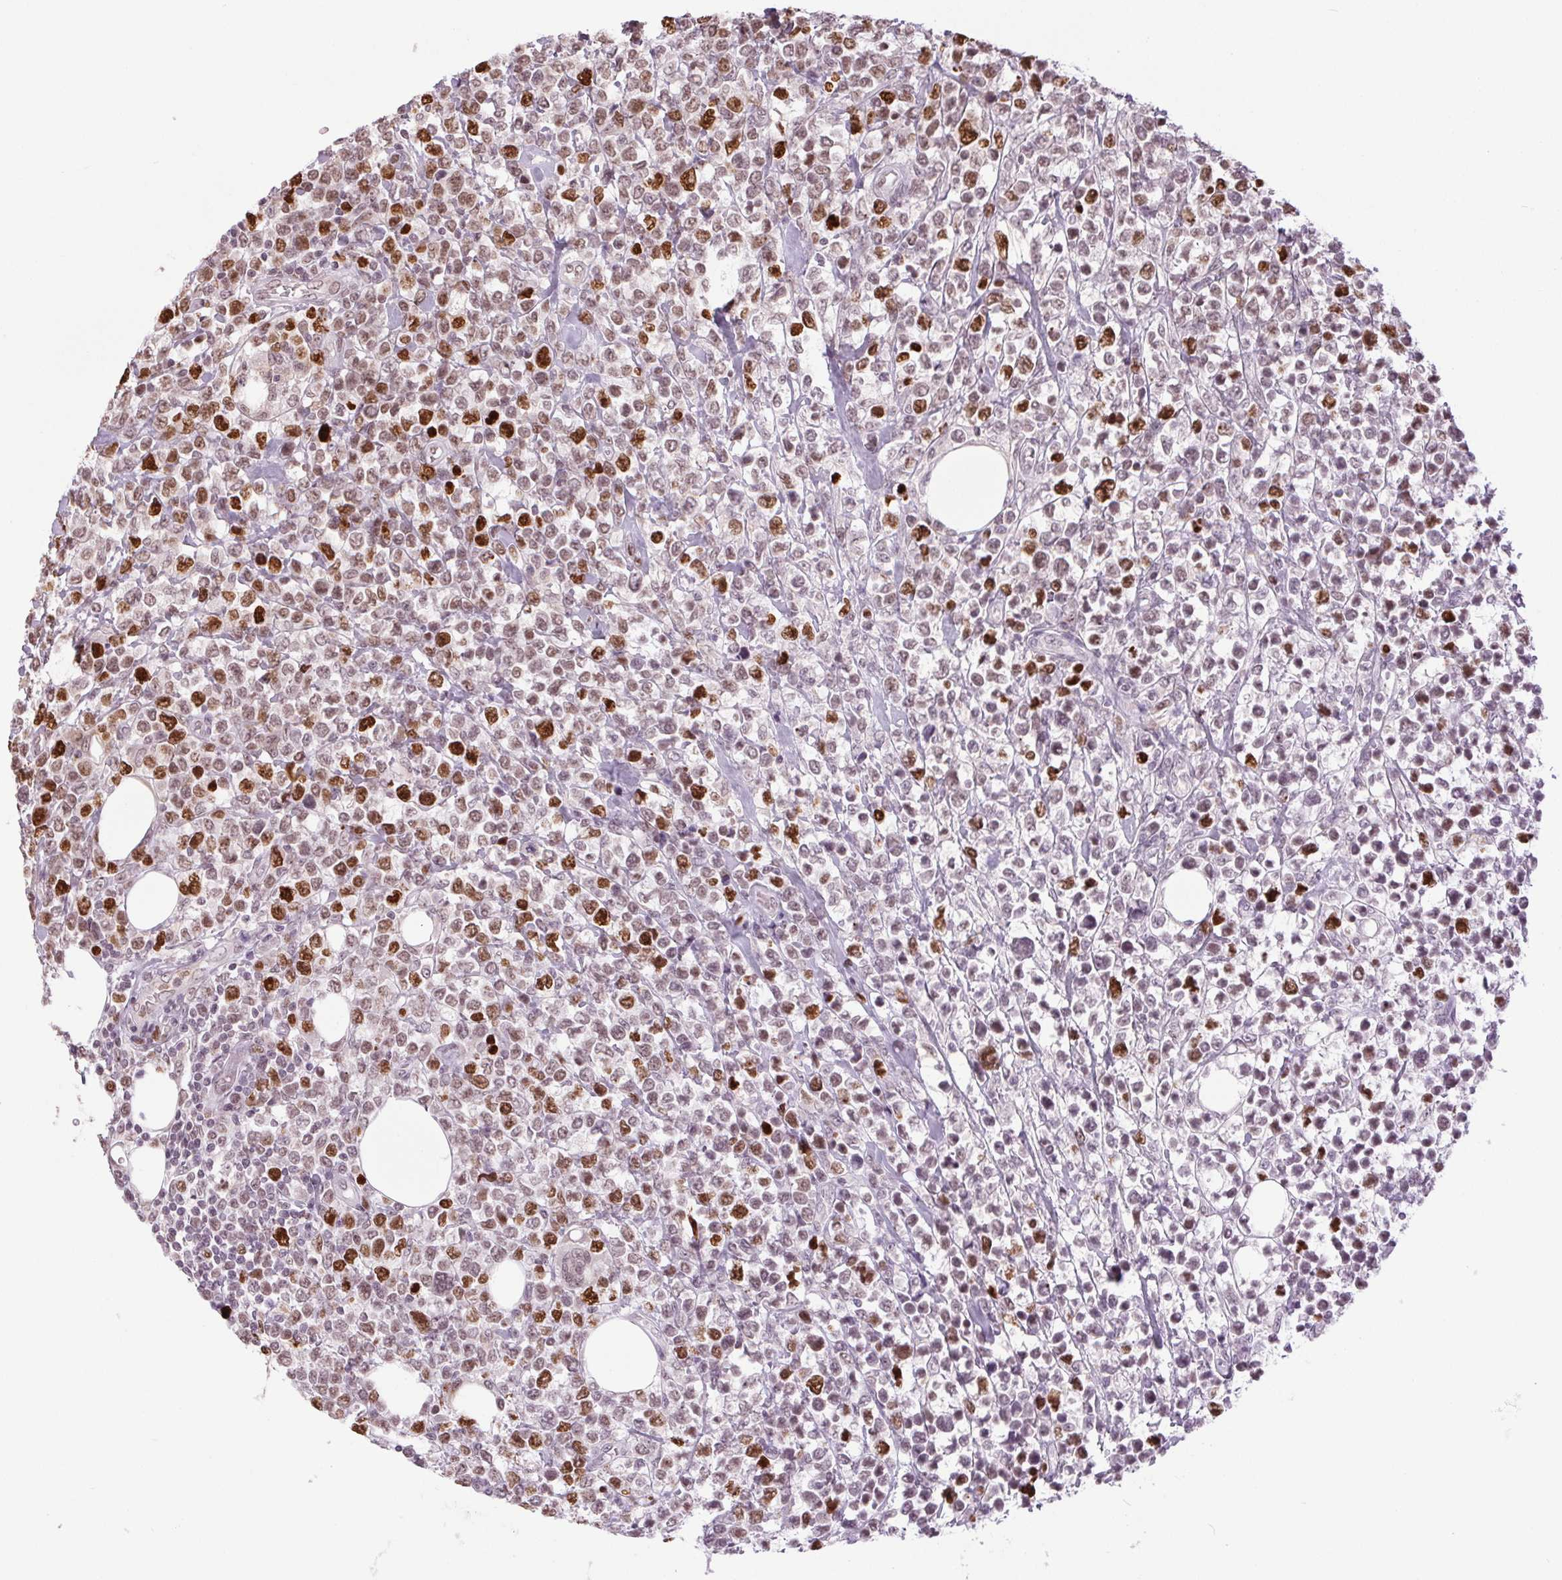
{"staining": {"intensity": "strong", "quantity": "25%-75%", "location": "nuclear"}, "tissue": "lymphoma", "cell_type": "Tumor cells", "image_type": "cancer", "snomed": [{"axis": "morphology", "description": "Malignant lymphoma, non-Hodgkin's type, High grade"}, {"axis": "topography", "description": "Soft tissue"}], "caption": "Approximately 25%-75% of tumor cells in malignant lymphoma, non-Hodgkin's type (high-grade) show strong nuclear protein expression as visualized by brown immunohistochemical staining.", "gene": "SMIM6", "patient": {"sex": "female", "age": 56}}